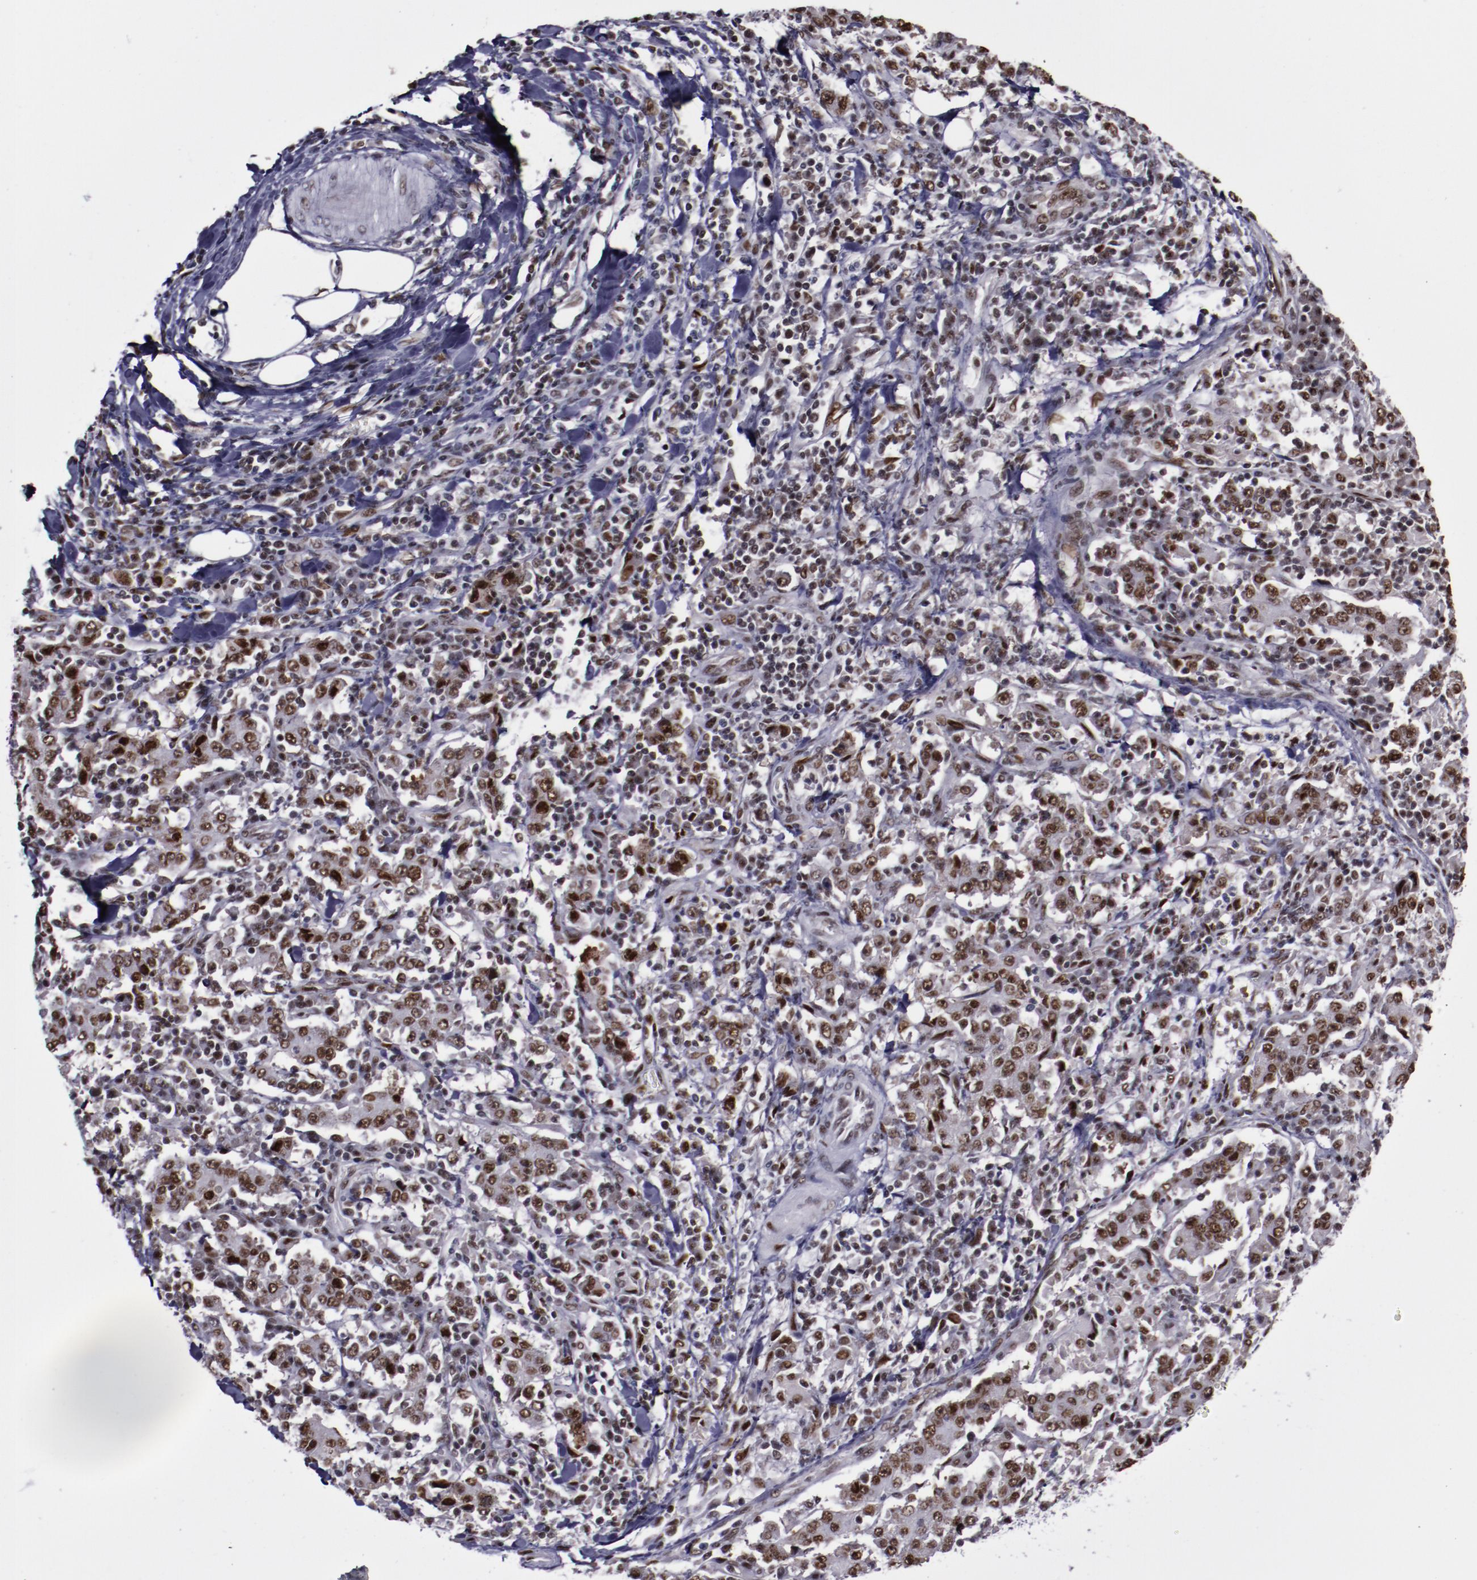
{"staining": {"intensity": "moderate", "quantity": ">75%", "location": "nuclear"}, "tissue": "stomach cancer", "cell_type": "Tumor cells", "image_type": "cancer", "snomed": [{"axis": "morphology", "description": "Normal tissue, NOS"}, {"axis": "morphology", "description": "Adenocarcinoma, NOS"}, {"axis": "topography", "description": "Stomach, upper"}, {"axis": "topography", "description": "Stomach"}], "caption": "High-power microscopy captured an immunohistochemistry histopathology image of adenocarcinoma (stomach), revealing moderate nuclear positivity in approximately >75% of tumor cells.", "gene": "ERH", "patient": {"sex": "male", "age": 59}}